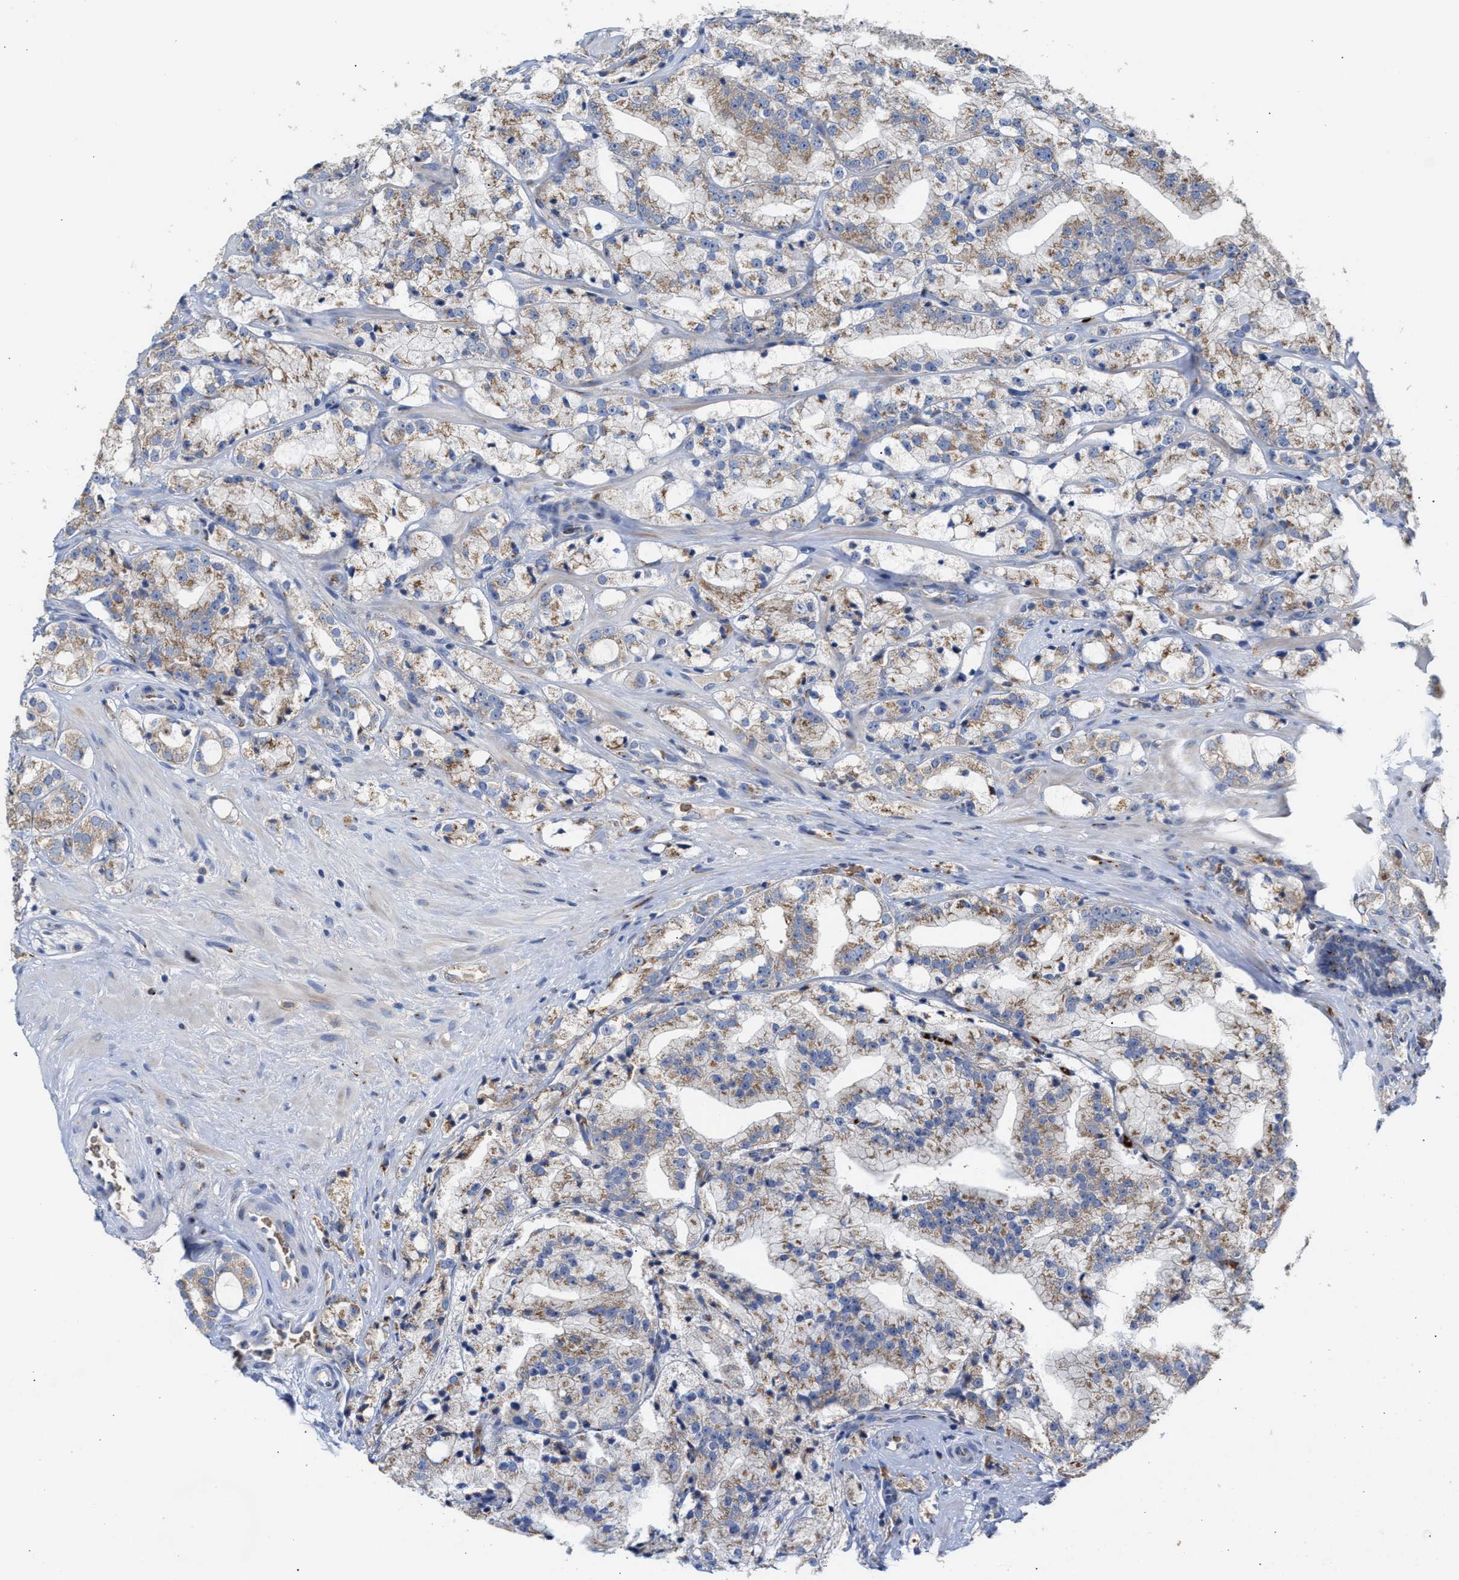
{"staining": {"intensity": "moderate", "quantity": ">75%", "location": "cytoplasmic/membranous"}, "tissue": "prostate cancer", "cell_type": "Tumor cells", "image_type": "cancer", "snomed": [{"axis": "morphology", "description": "Adenocarcinoma, High grade"}, {"axis": "topography", "description": "Prostate"}], "caption": "Approximately >75% of tumor cells in high-grade adenocarcinoma (prostate) exhibit moderate cytoplasmic/membranous protein positivity as visualized by brown immunohistochemical staining.", "gene": "CCL2", "patient": {"sex": "male", "age": 64}}